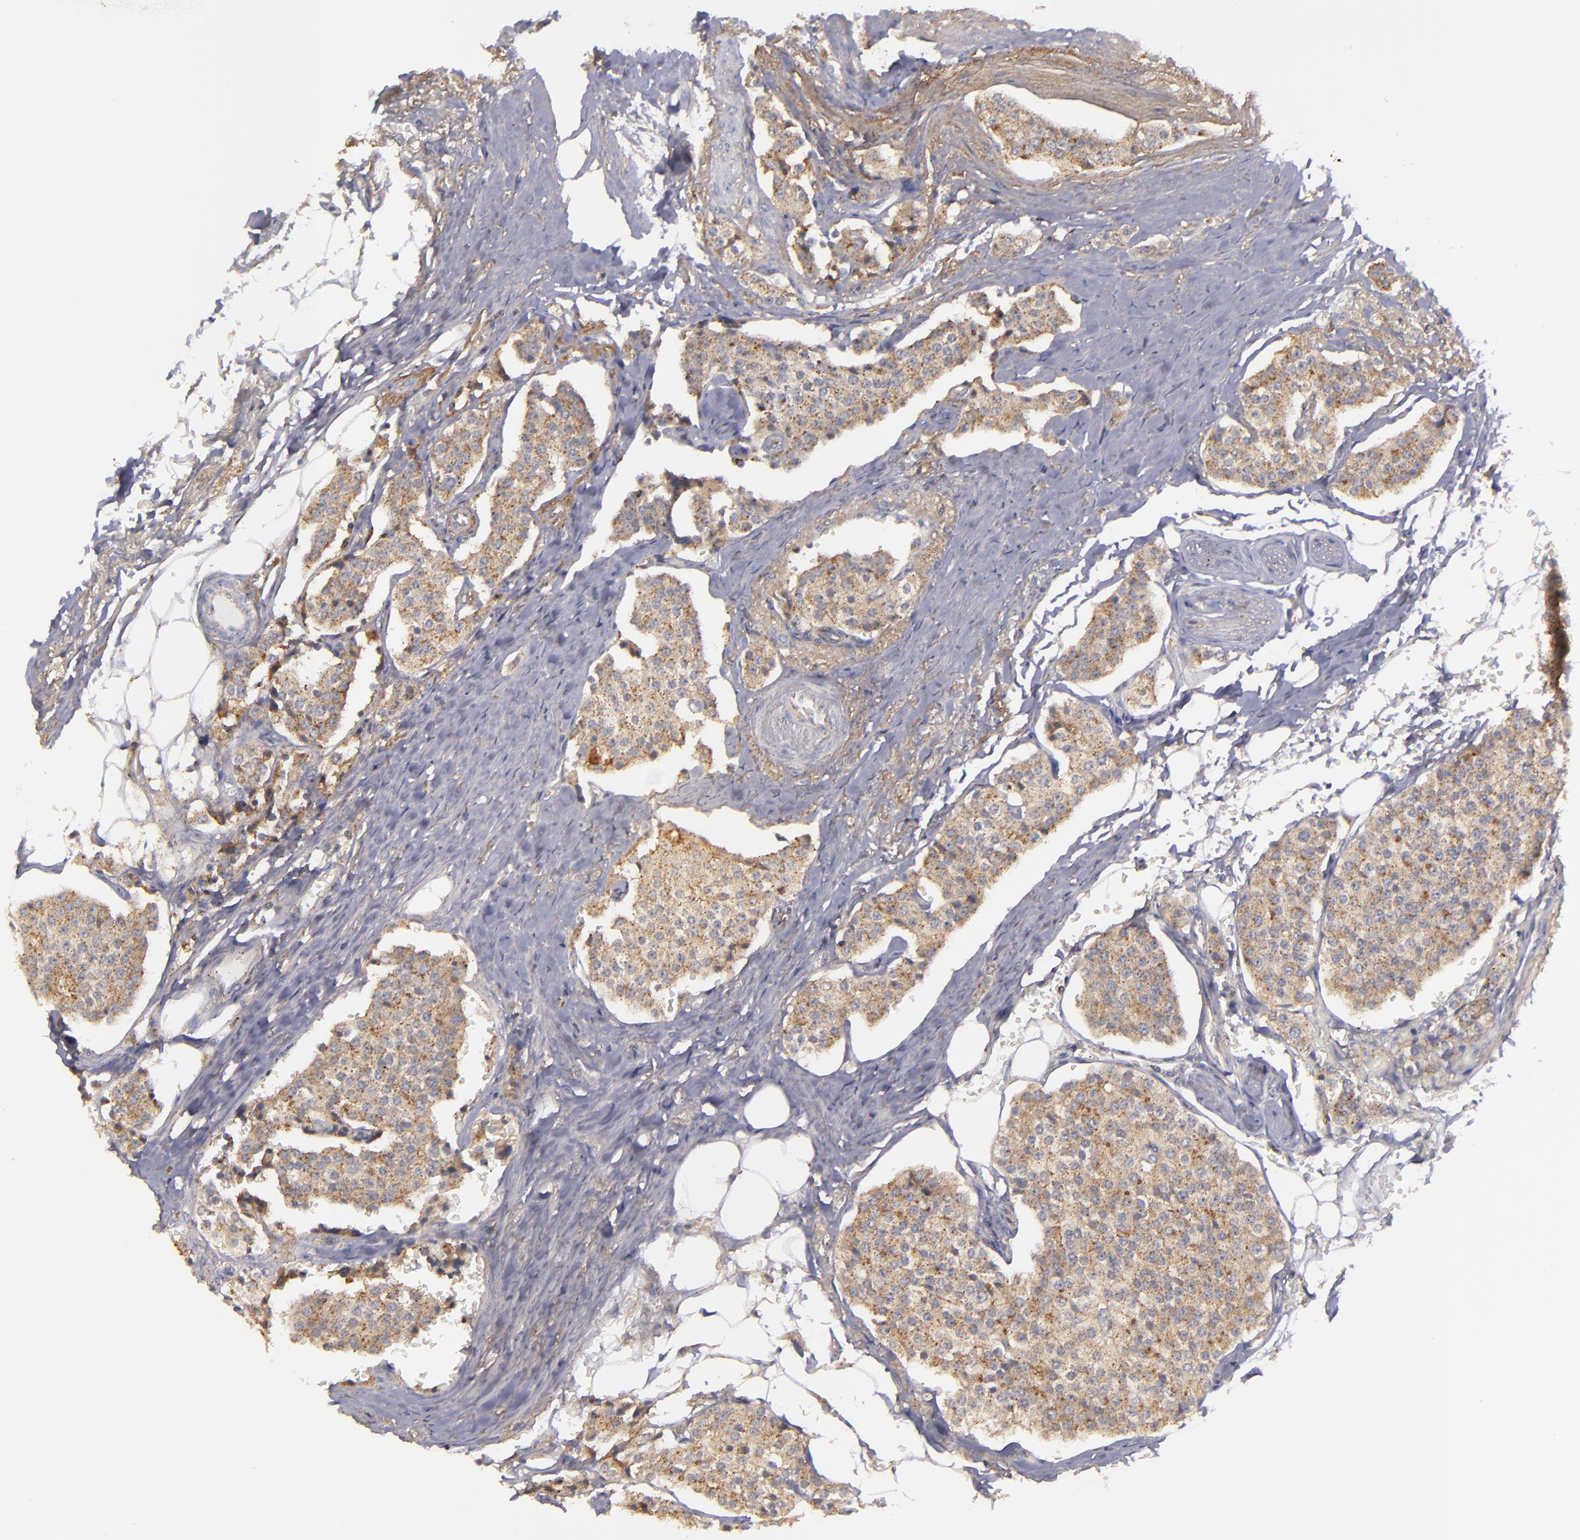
{"staining": {"intensity": "moderate", "quantity": ">75%", "location": "cytoplasmic/membranous"}, "tissue": "carcinoid", "cell_type": "Tumor cells", "image_type": "cancer", "snomed": [{"axis": "morphology", "description": "Carcinoid, malignant, NOS"}, {"axis": "topography", "description": "Colon"}], "caption": "Immunohistochemistry of carcinoid displays medium levels of moderate cytoplasmic/membranous expression in about >75% of tumor cells.", "gene": "ZFYVE1", "patient": {"sex": "female", "age": 61}}